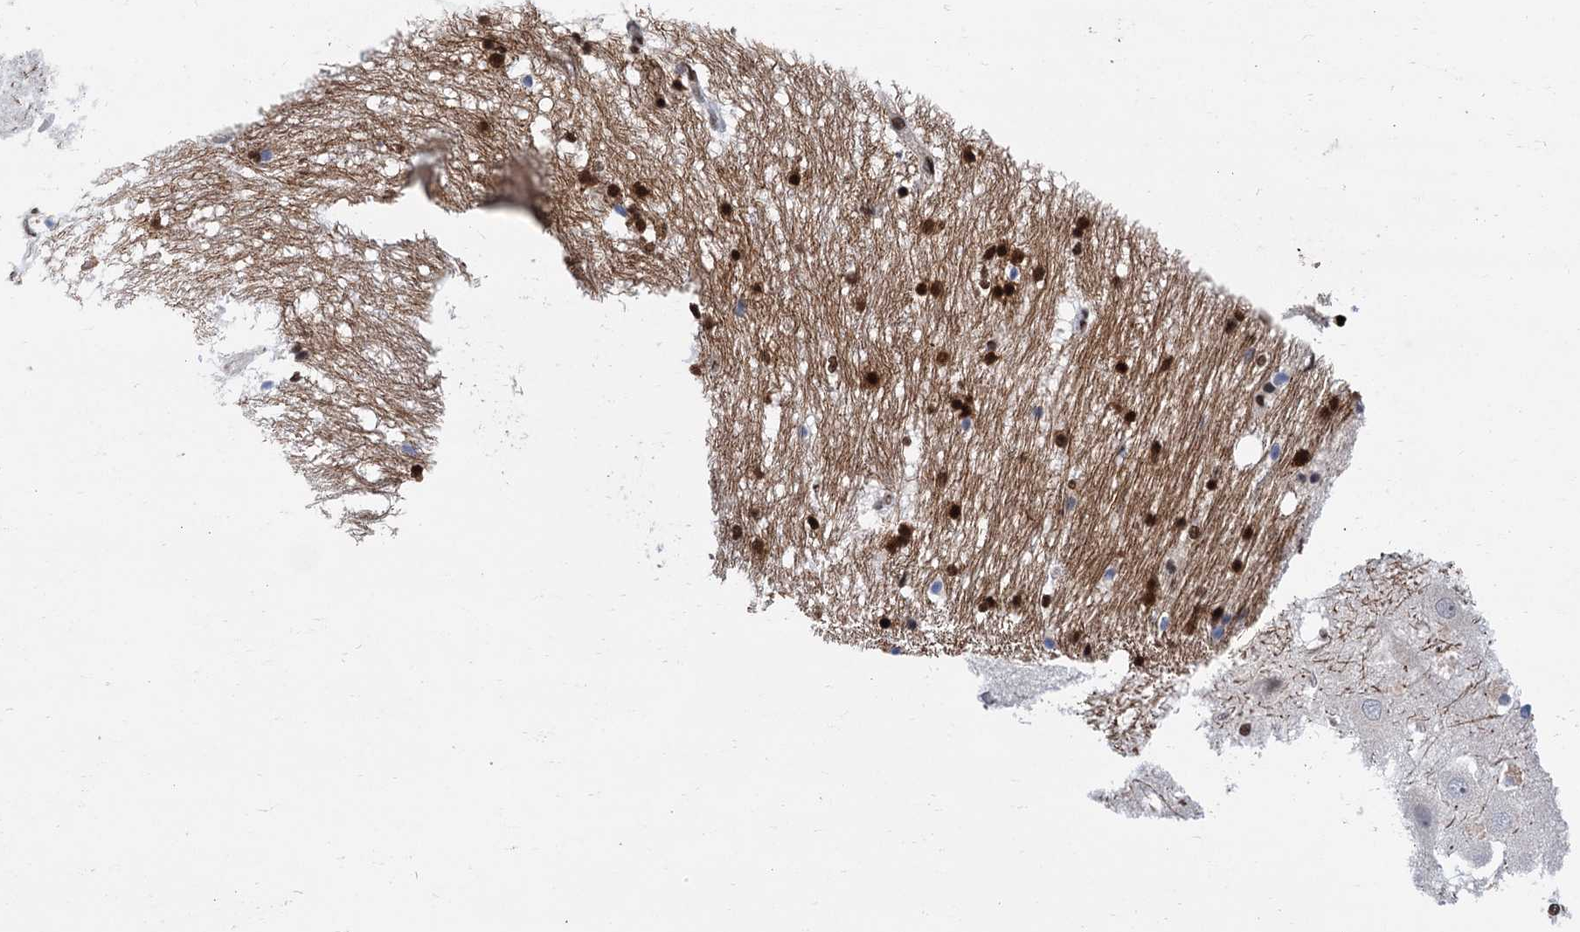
{"staining": {"intensity": "strong", "quantity": "25%-75%", "location": "nuclear"}, "tissue": "hippocampus", "cell_type": "Glial cells", "image_type": "normal", "snomed": [{"axis": "morphology", "description": "Normal tissue, NOS"}, {"axis": "topography", "description": "Hippocampus"}], "caption": "Brown immunohistochemical staining in unremarkable human hippocampus reveals strong nuclear expression in approximately 25%-75% of glial cells.", "gene": "PPP4R1", "patient": {"sex": "female", "age": 52}}